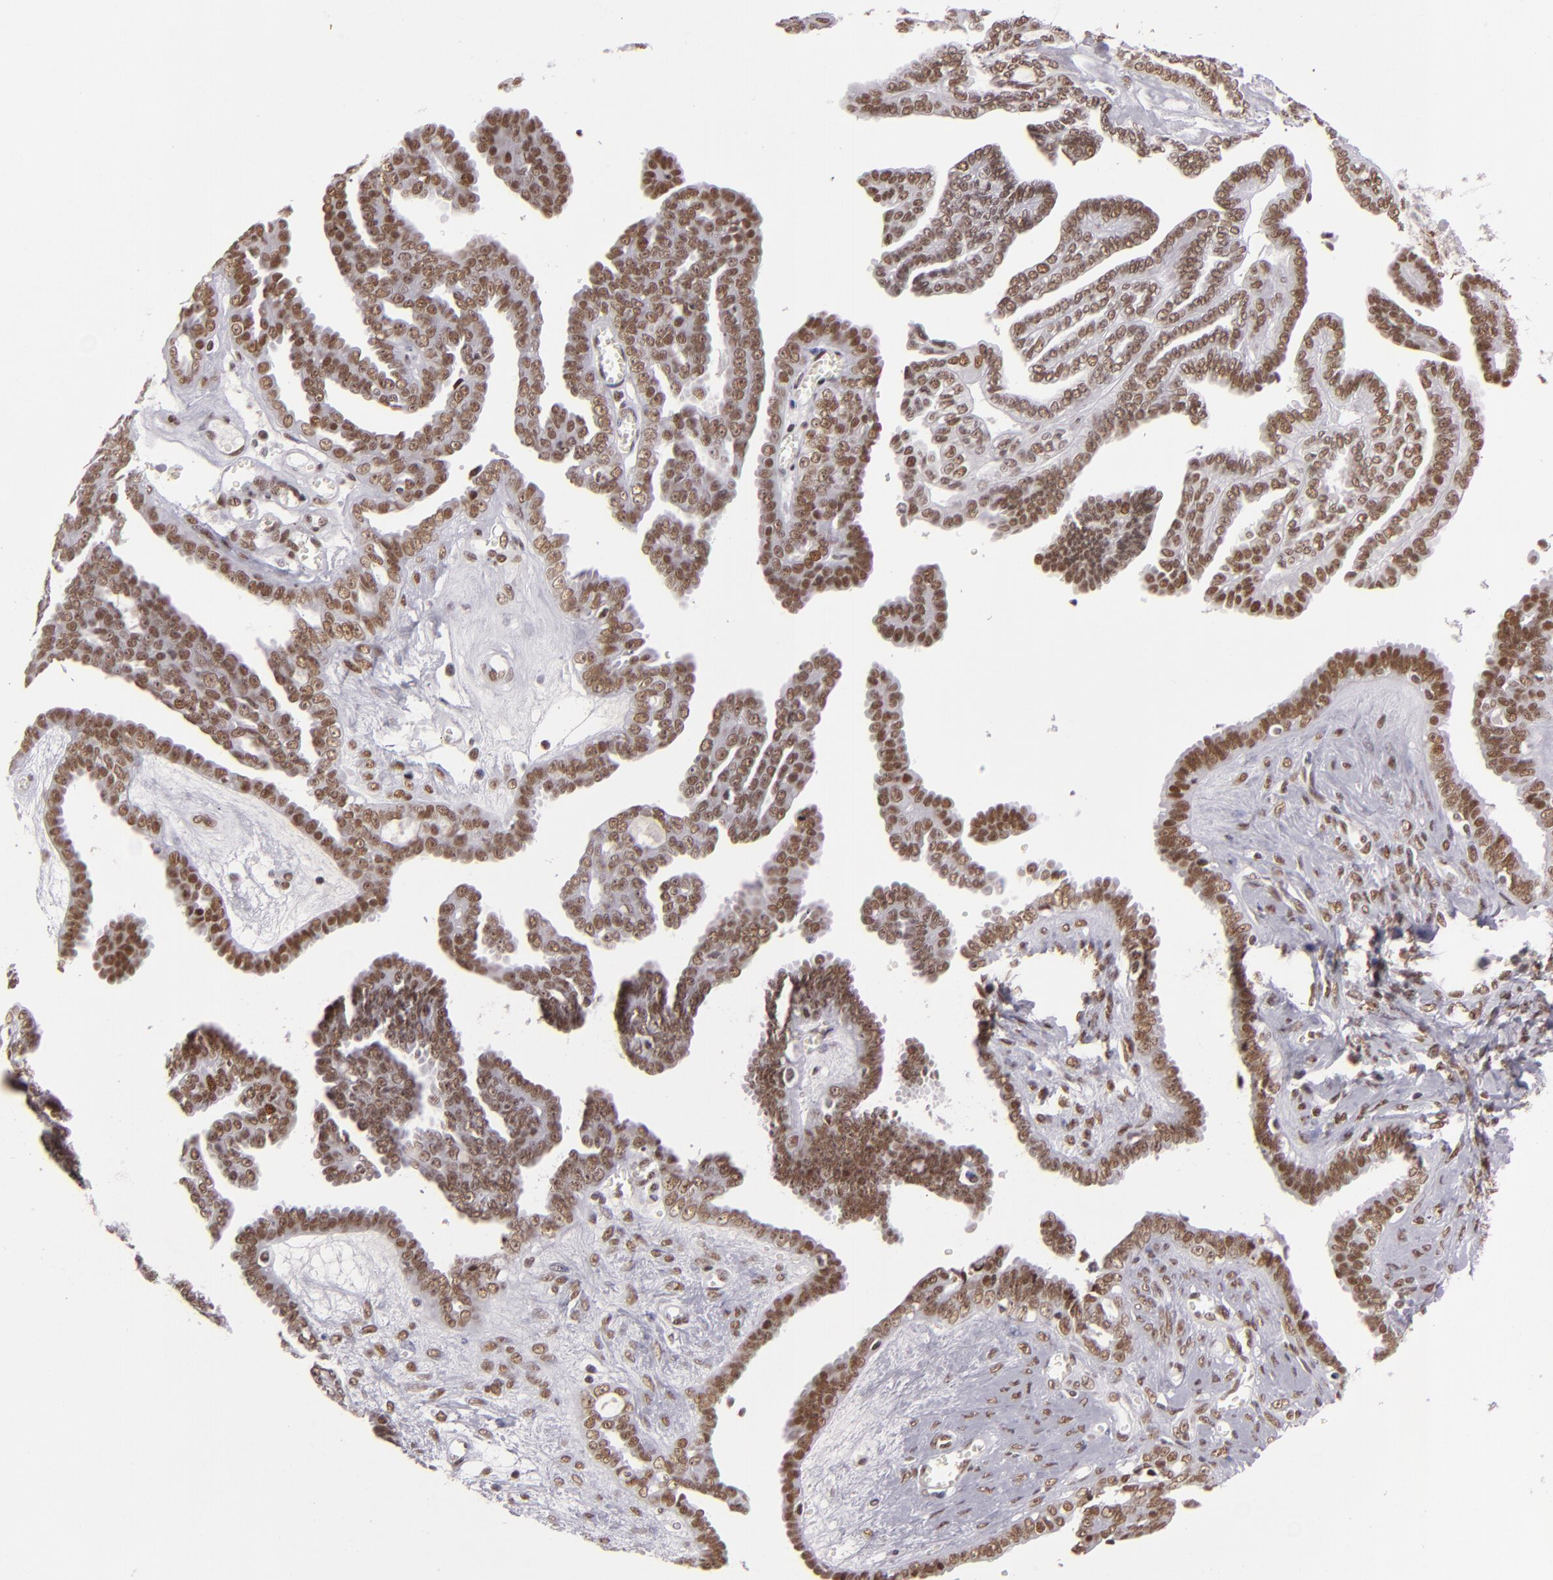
{"staining": {"intensity": "moderate", "quantity": ">75%", "location": "nuclear"}, "tissue": "ovarian cancer", "cell_type": "Tumor cells", "image_type": "cancer", "snomed": [{"axis": "morphology", "description": "Cystadenocarcinoma, serous, NOS"}, {"axis": "topography", "description": "Ovary"}], "caption": "The photomicrograph shows staining of ovarian cancer, revealing moderate nuclear protein staining (brown color) within tumor cells. Using DAB (3,3'-diaminobenzidine) (brown) and hematoxylin (blue) stains, captured at high magnification using brightfield microscopy.", "gene": "BRD8", "patient": {"sex": "female", "age": 71}}